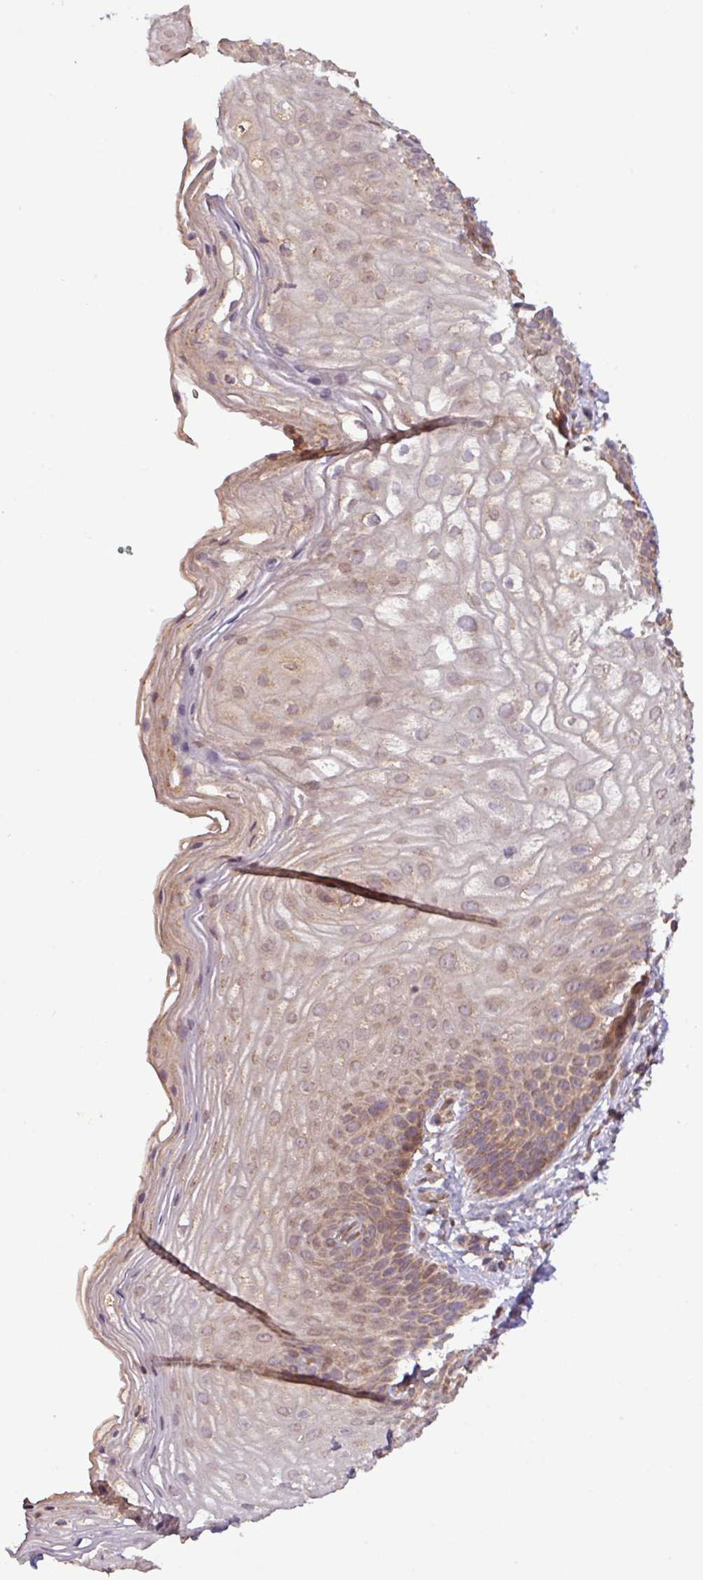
{"staining": {"intensity": "moderate", "quantity": ">75%", "location": "cytoplasmic/membranous"}, "tissue": "skin", "cell_type": "Epidermal cells", "image_type": "normal", "snomed": [{"axis": "morphology", "description": "Normal tissue, NOS"}, {"axis": "topography", "description": "Anal"}], "caption": "Skin stained with immunohistochemistry (IHC) shows moderate cytoplasmic/membranous staining in approximately >75% of epidermal cells. The staining was performed using DAB, with brown indicating positive protein expression. Nuclei are stained blue with hematoxylin.", "gene": "YPEL1", "patient": {"sex": "female", "age": 40}}